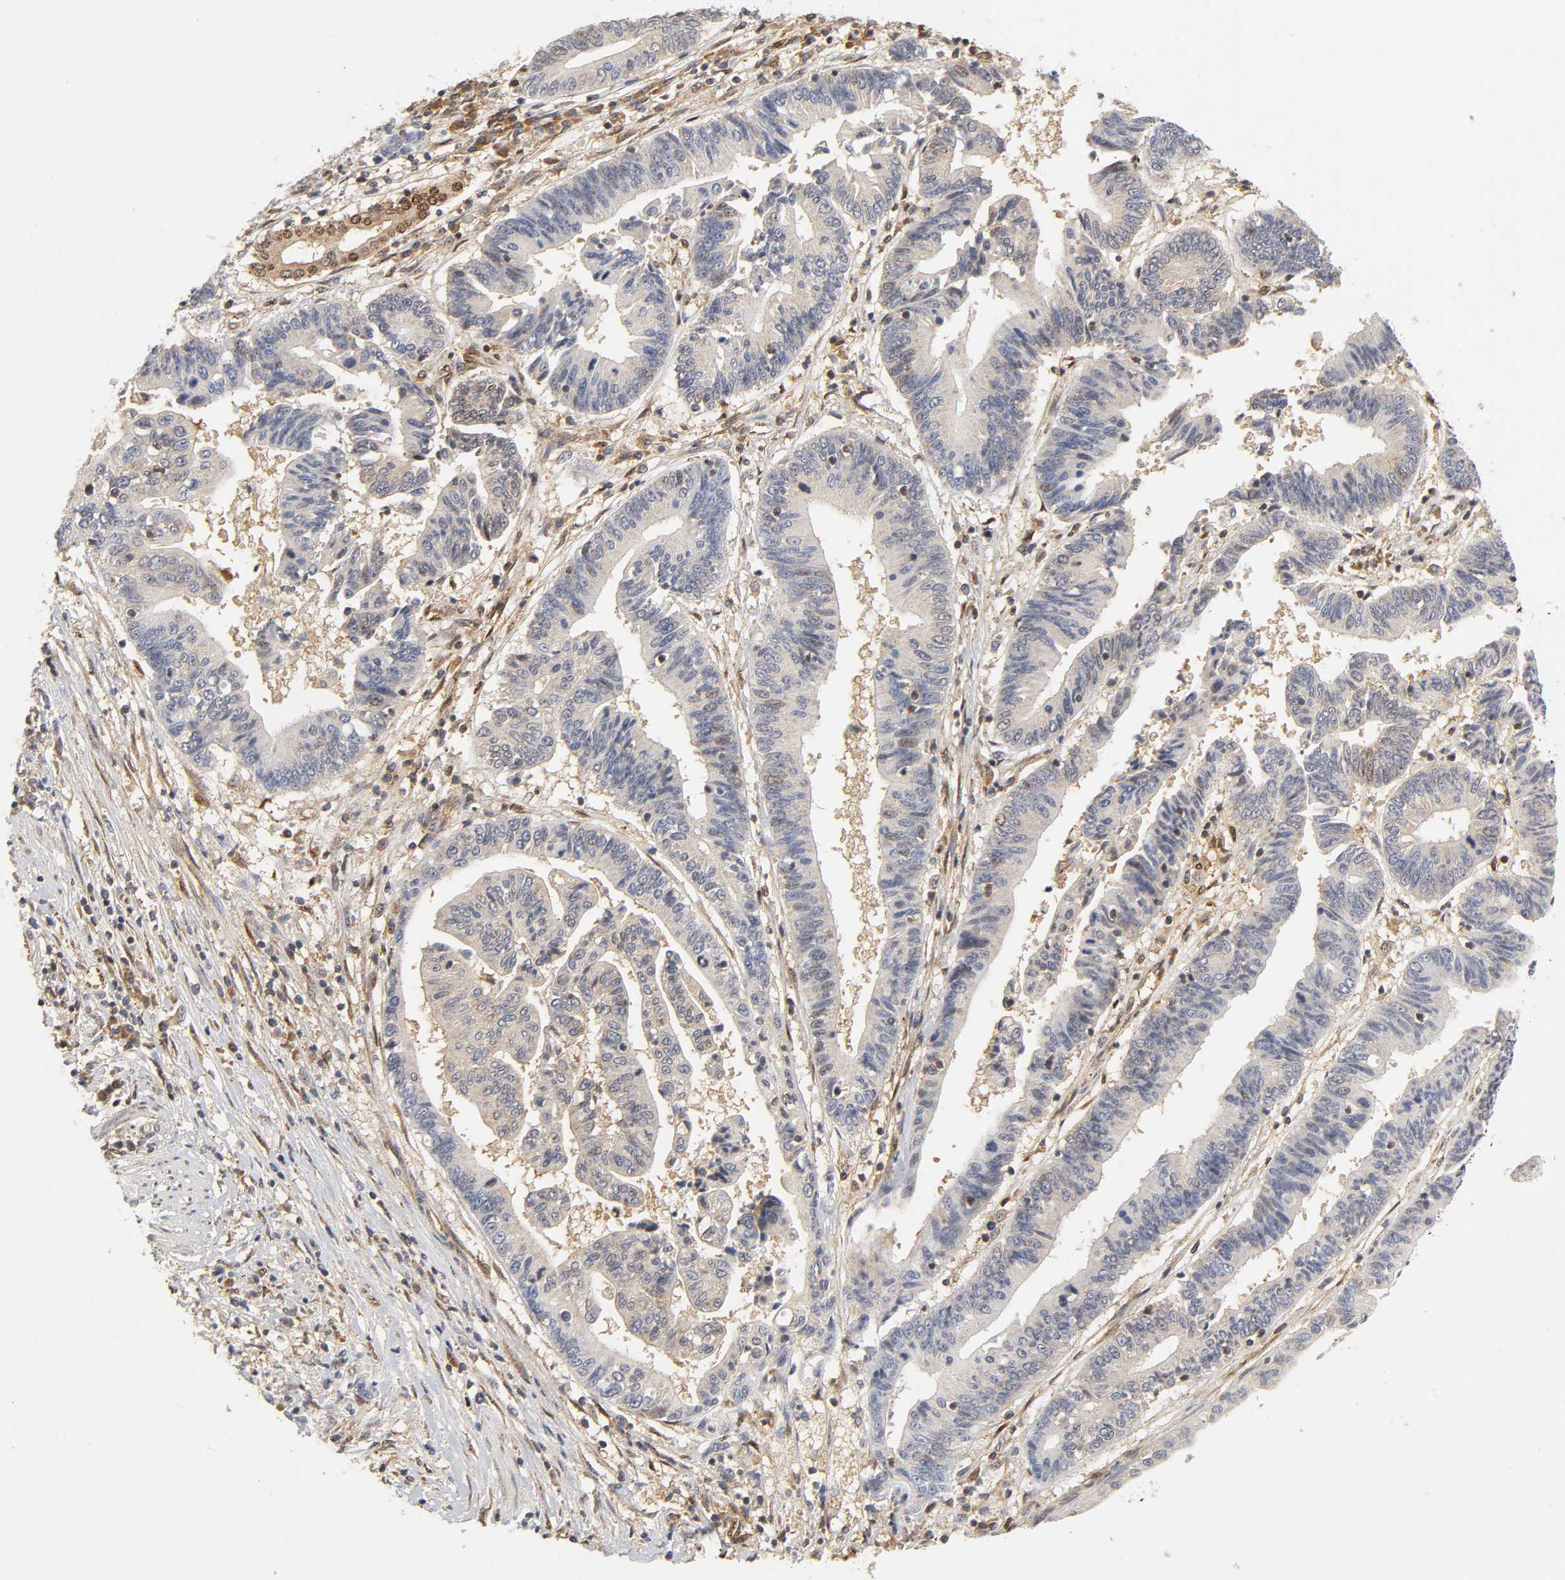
{"staining": {"intensity": "moderate", "quantity": ">75%", "location": "cytoplasmic/membranous,nuclear"}, "tissue": "pancreatic cancer", "cell_type": "Tumor cells", "image_type": "cancer", "snomed": [{"axis": "morphology", "description": "Adenocarcinoma, NOS"}, {"axis": "topography", "description": "Pancreas"}], "caption": "The micrograph shows a brown stain indicating the presence of a protein in the cytoplasmic/membranous and nuclear of tumor cells in pancreatic cancer.", "gene": "PAFAH1B1", "patient": {"sex": "female", "age": 48}}